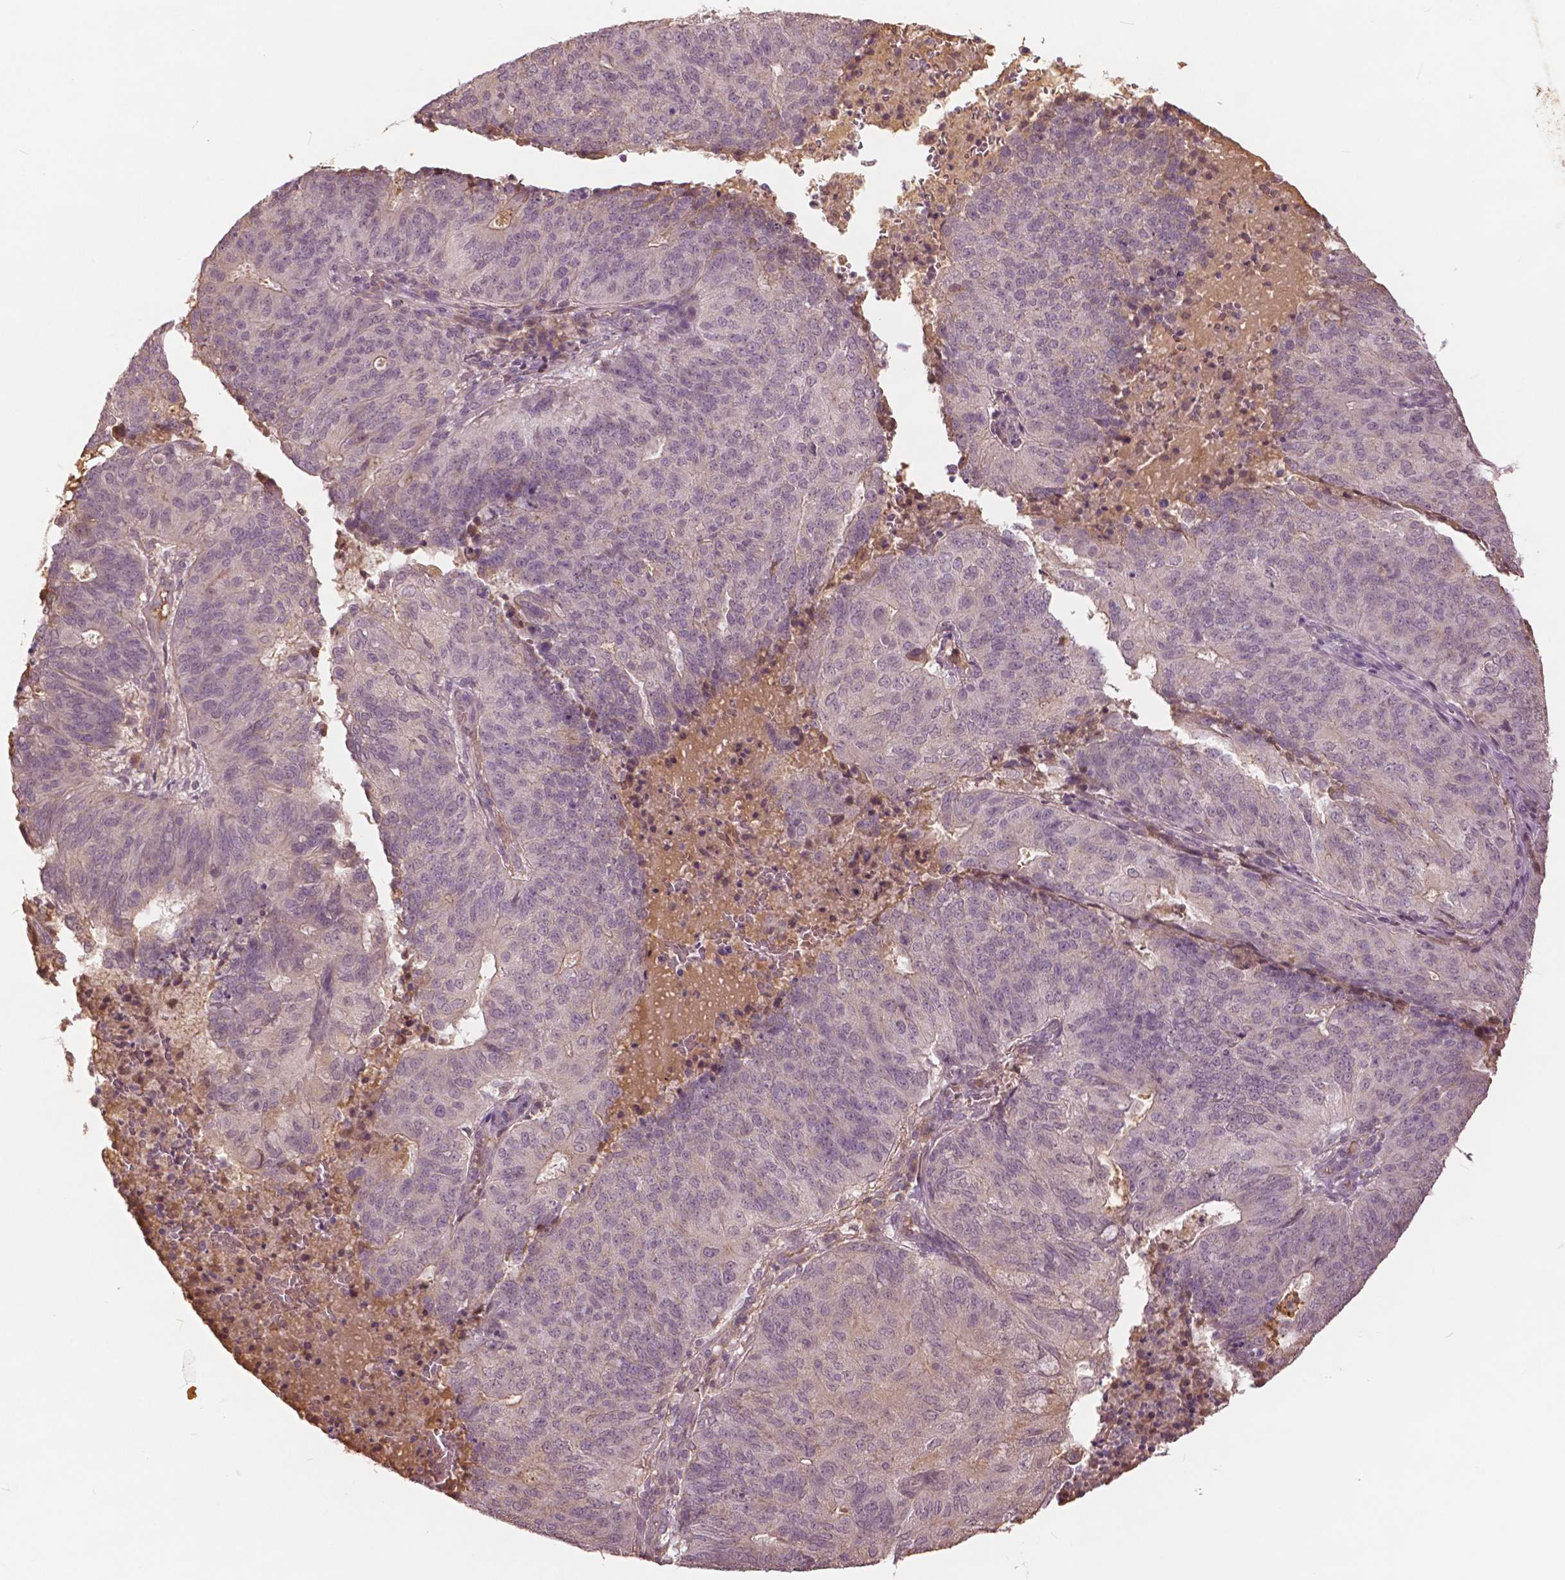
{"staining": {"intensity": "weak", "quantity": "25%-75%", "location": "nuclear"}, "tissue": "endometrial cancer", "cell_type": "Tumor cells", "image_type": "cancer", "snomed": [{"axis": "morphology", "description": "Adenocarcinoma, NOS"}, {"axis": "topography", "description": "Endometrium"}], "caption": "The photomicrograph displays immunohistochemical staining of endometrial adenocarcinoma. There is weak nuclear expression is present in about 25%-75% of tumor cells.", "gene": "ANGPTL4", "patient": {"sex": "female", "age": 82}}